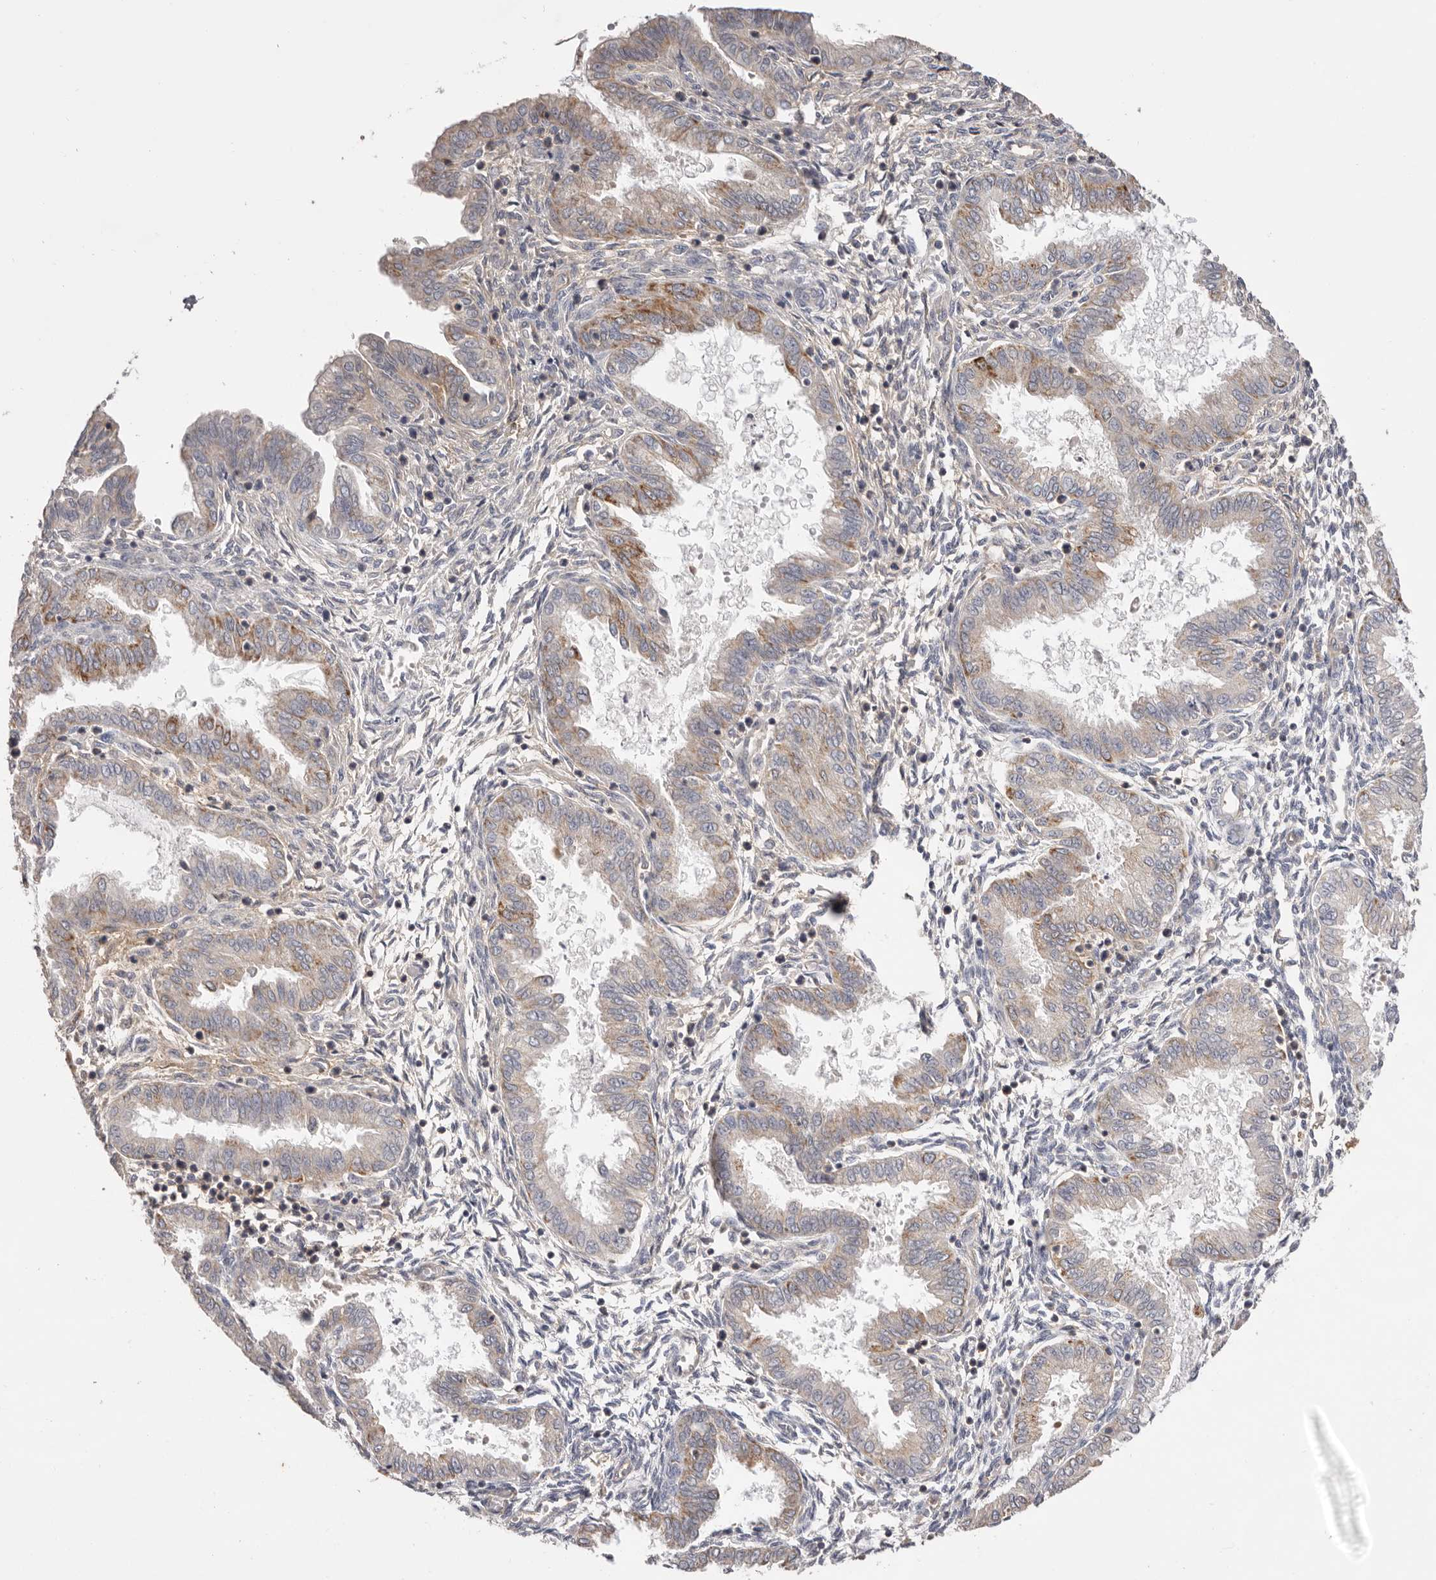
{"staining": {"intensity": "weak", "quantity": "<25%", "location": "cytoplasmic/membranous"}, "tissue": "endometrium", "cell_type": "Cells in endometrial stroma", "image_type": "normal", "snomed": [{"axis": "morphology", "description": "Normal tissue, NOS"}, {"axis": "topography", "description": "Endometrium"}], "caption": "This micrograph is of benign endometrium stained with IHC to label a protein in brown with the nuclei are counter-stained blue. There is no positivity in cells in endometrial stroma. Brightfield microscopy of IHC stained with DAB (3,3'-diaminobenzidine) (brown) and hematoxylin (blue), captured at high magnification.", "gene": "MMACHC", "patient": {"sex": "female", "age": 33}}